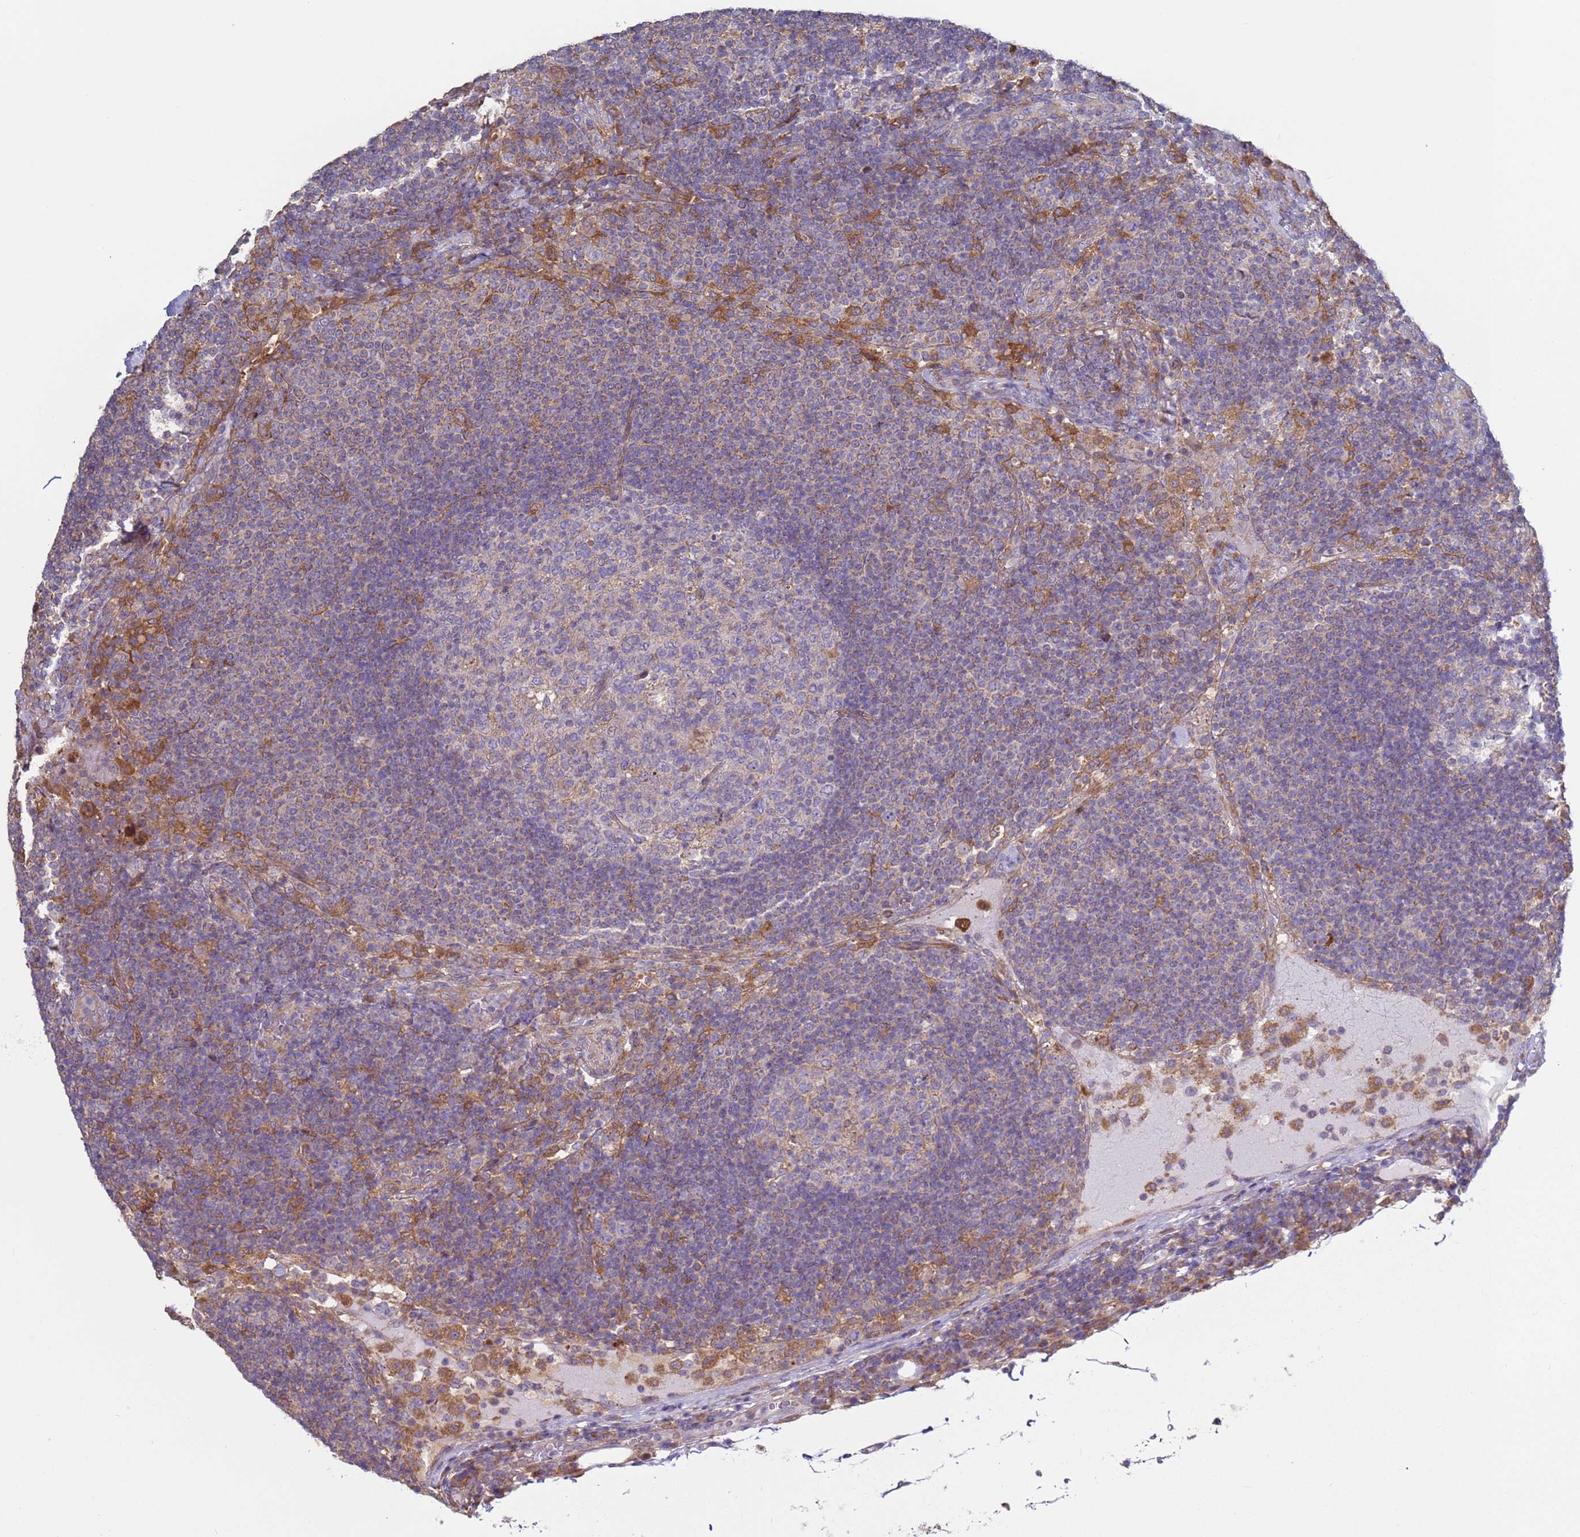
{"staining": {"intensity": "negative", "quantity": "none", "location": "none"}, "tissue": "lymph node", "cell_type": "Germinal center cells", "image_type": "normal", "snomed": [{"axis": "morphology", "description": "Normal tissue, NOS"}, {"axis": "topography", "description": "Lymph node"}], "caption": "DAB immunohistochemical staining of unremarkable human lymph node reveals no significant staining in germinal center cells. (IHC, brightfield microscopy, high magnification).", "gene": "DIP2B", "patient": {"sex": "female", "age": 53}}